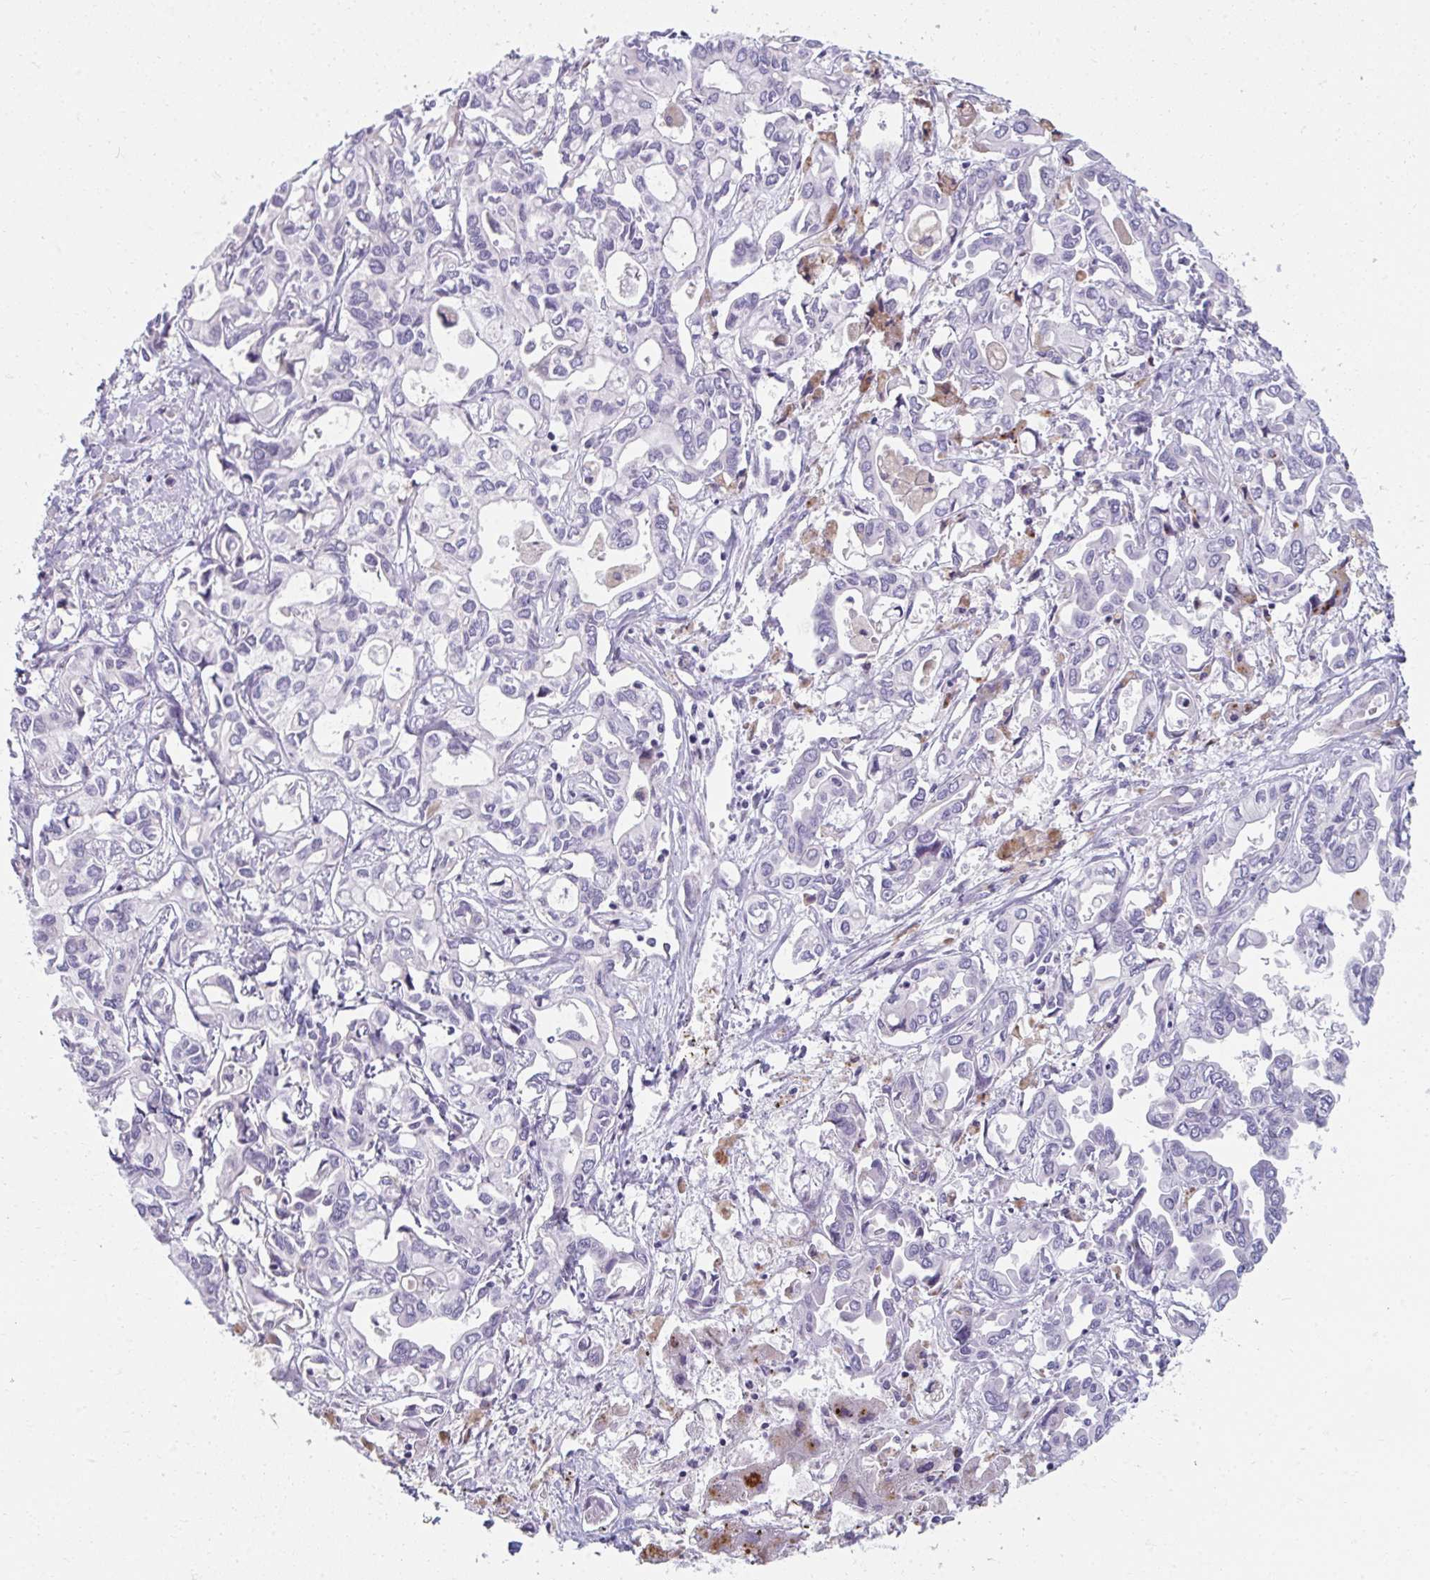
{"staining": {"intensity": "negative", "quantity": "none", "location": "none"}, "tissue": "liver cancer", "cell_type": "Tumor cells", "image_type": "cancer", "snomed": [{"axis": "morphology", "description": "Cholangiocarcinoma"}, {"axis": "topography", "description": "Liver"}], "caption": "High power microscopy micrograph of an IHC image of cholangiocarcinoma (liver), revealing no significant positivity in tumor cells. (DAB IHC visualized using brightfield microscopy, high magnification).", "gene": "EIF1AD", "patient": {"sex": "female", "age": 64}}